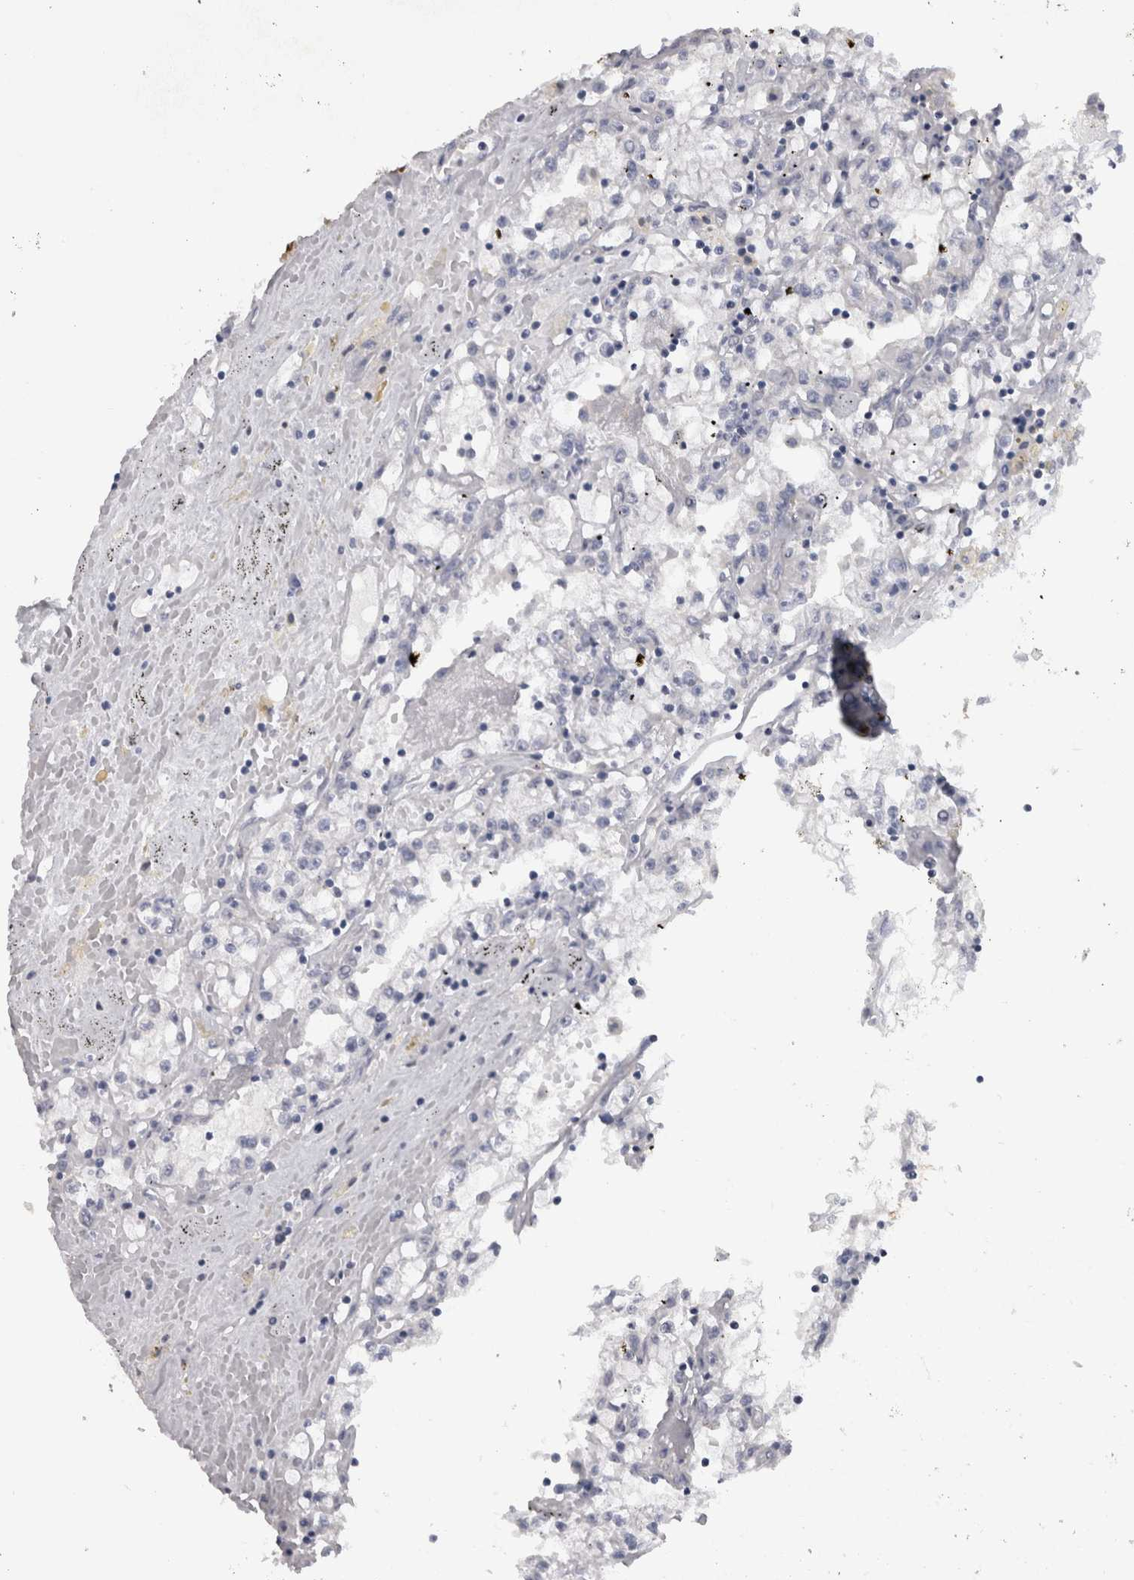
{"staining": {"intensity": "negative", "quantity": "none", "location": "none"}, "tissue": "renal cancer", "cell_type": "Tumor cells", "image_type": "cancer", "snomed": [{"axis": "morphology", "description": "Adenocarcinoma, NOS"}, {"axis": "topography", "description": "Kidney"}], "caption": "Immunohistochemistry (IHC) image of neoplastic tissue: adenocarcinoma (renal) stained with DAB reveals no significant protein staining in tumor cells.", "gene": "LRRC40", "patient": {"sex": "male", "age": 56}}